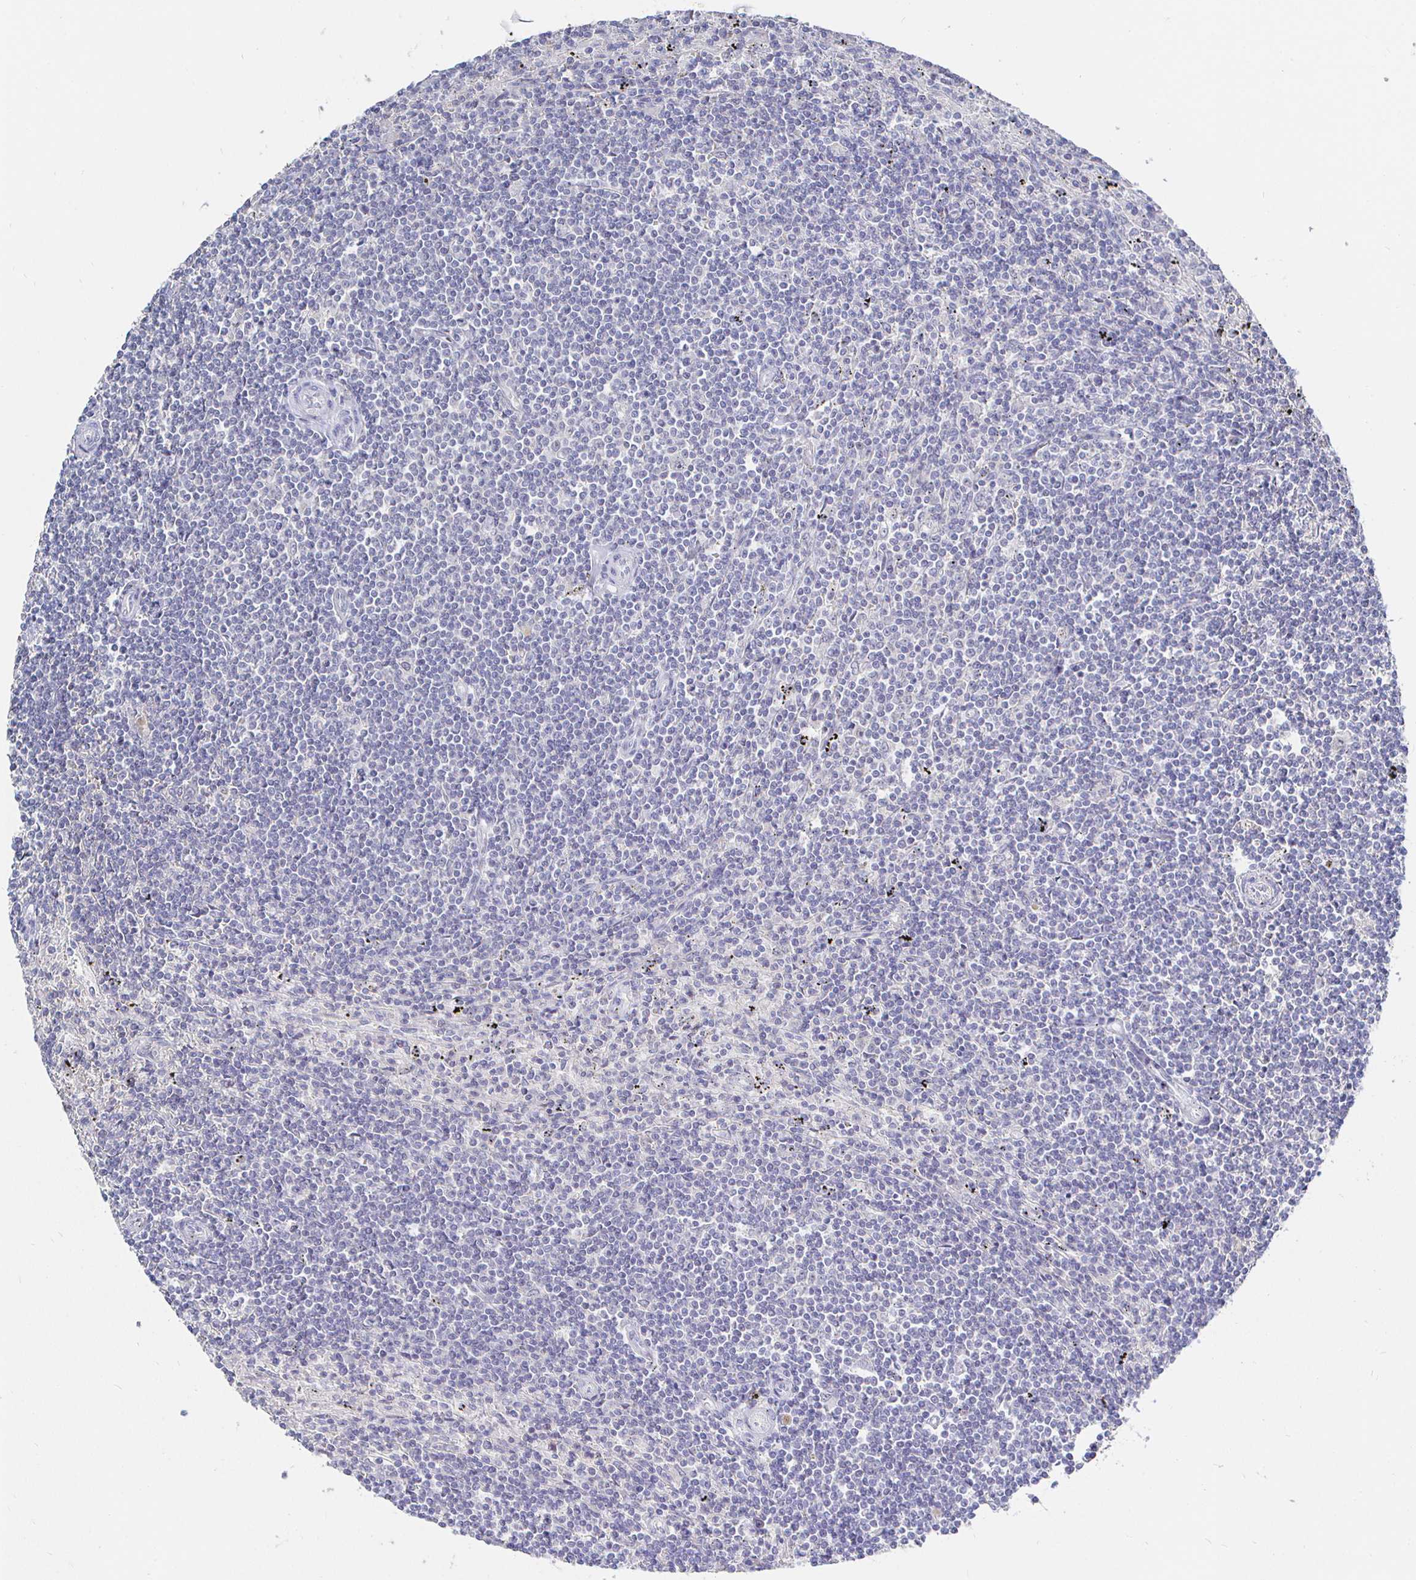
{"staining": {"intensity": "negative", "quantity": "none", "location": "none"}, "tissue": "lymphoma", "cell_type": "Tumor cells", "image_type": "cancer", "snomed": [{"axis": "morphology", "description": "Malignant lymphoma, non-Hodgkin's type, Low grade"}, {"axis": "topography", "description": "Spleen"}], "caption": "There is no significant expression in tumor cells of malignant lymphoma, non-Hodgkin's type (low-grade).", "gene": "LRRC23", "patient": {"sex": "male", "age": 76}}